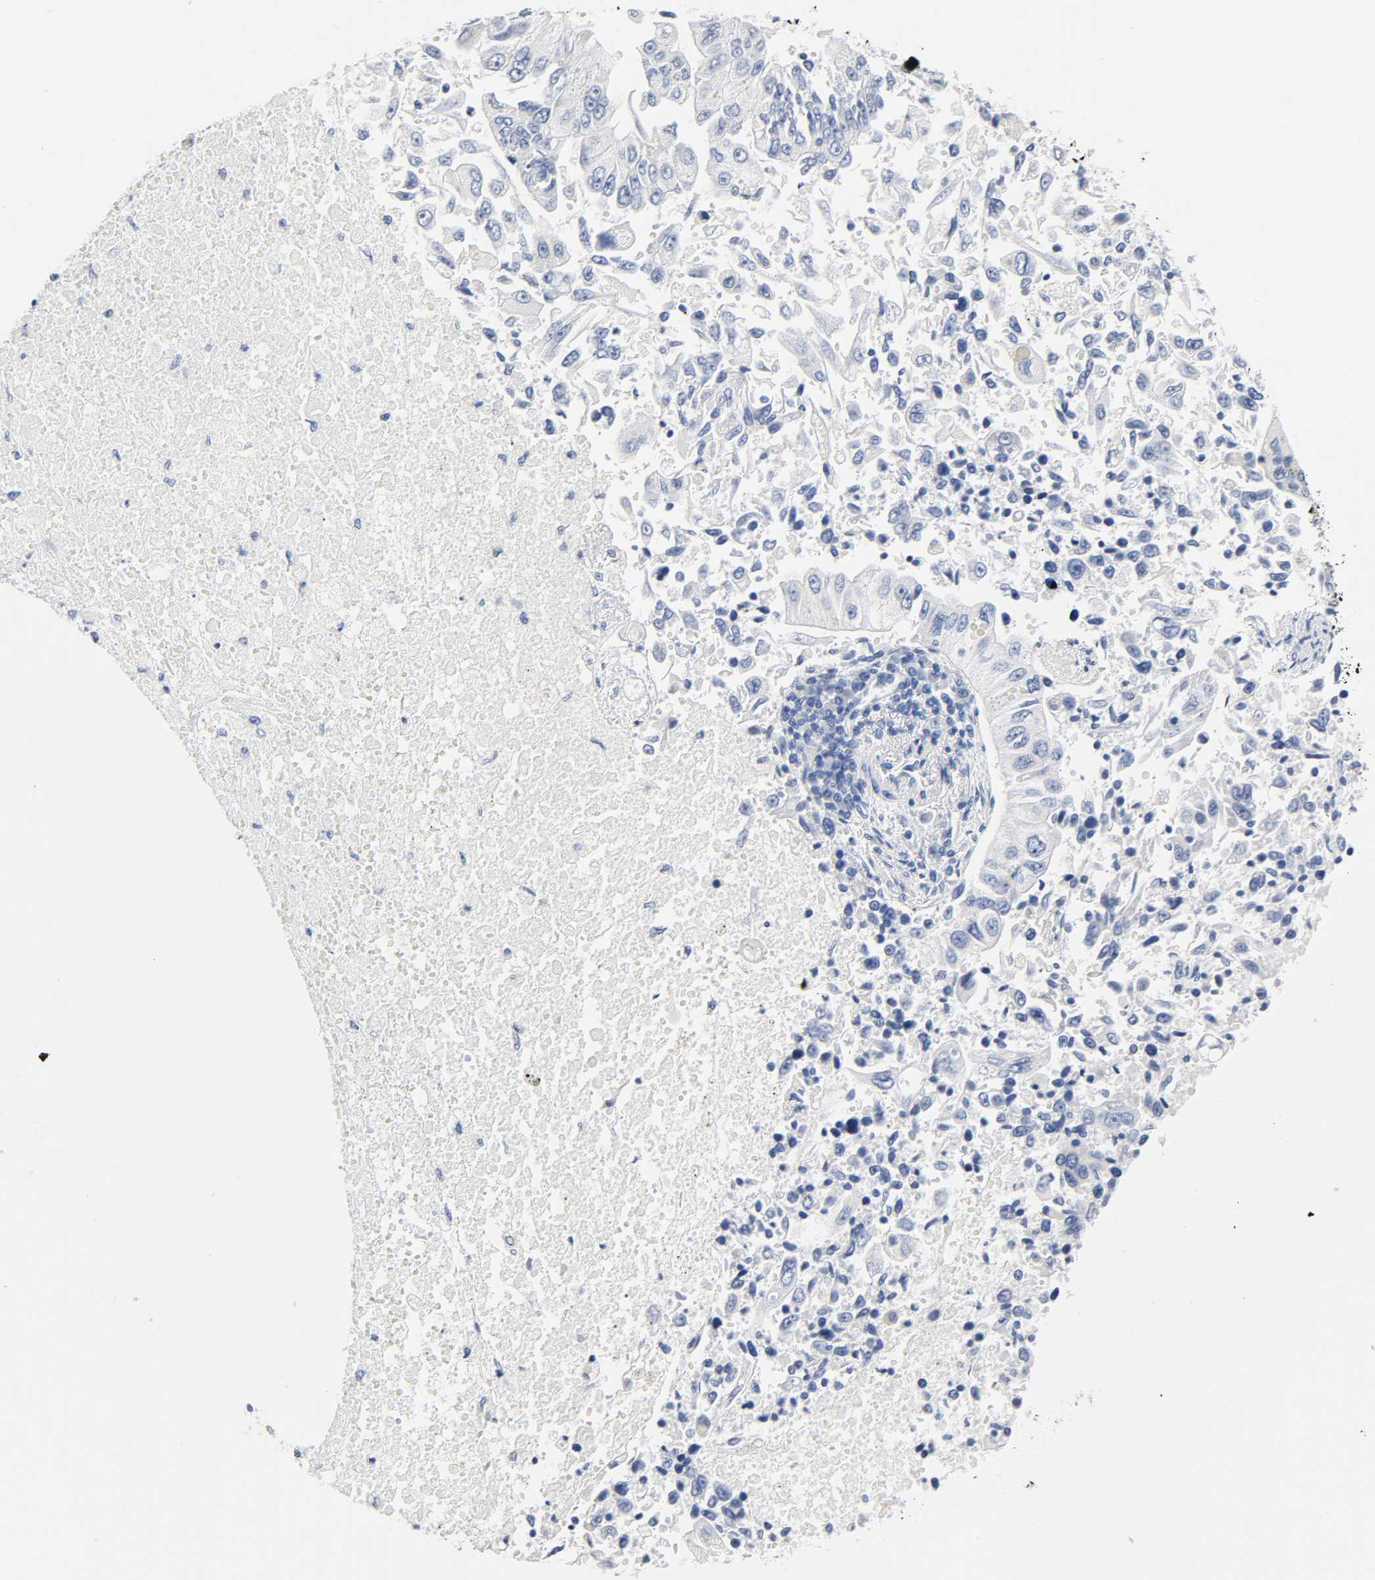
{"staining": {"intensity": "negative", "quantity": "none", "location": "none"}, "tissue": "lung cancer", "cell_type": "Tumor cells", "image_type": "cancer", "snomed": [{"axis": "morphology", "description": "Adenocarcinoma, NOS"}, {"axis": "topography", "description": "Lung"}], "caption": "High magnification brightfield microscopy of lung cancer (adenocarcinoma) stained with DAB (3,3'-diaminobenzidine) (brown) and counterstained with hematoxylin (blue): tumor cells show no significant staining.", "gene": "ACP3", "patient": {"sex": "male", "age": 84}}